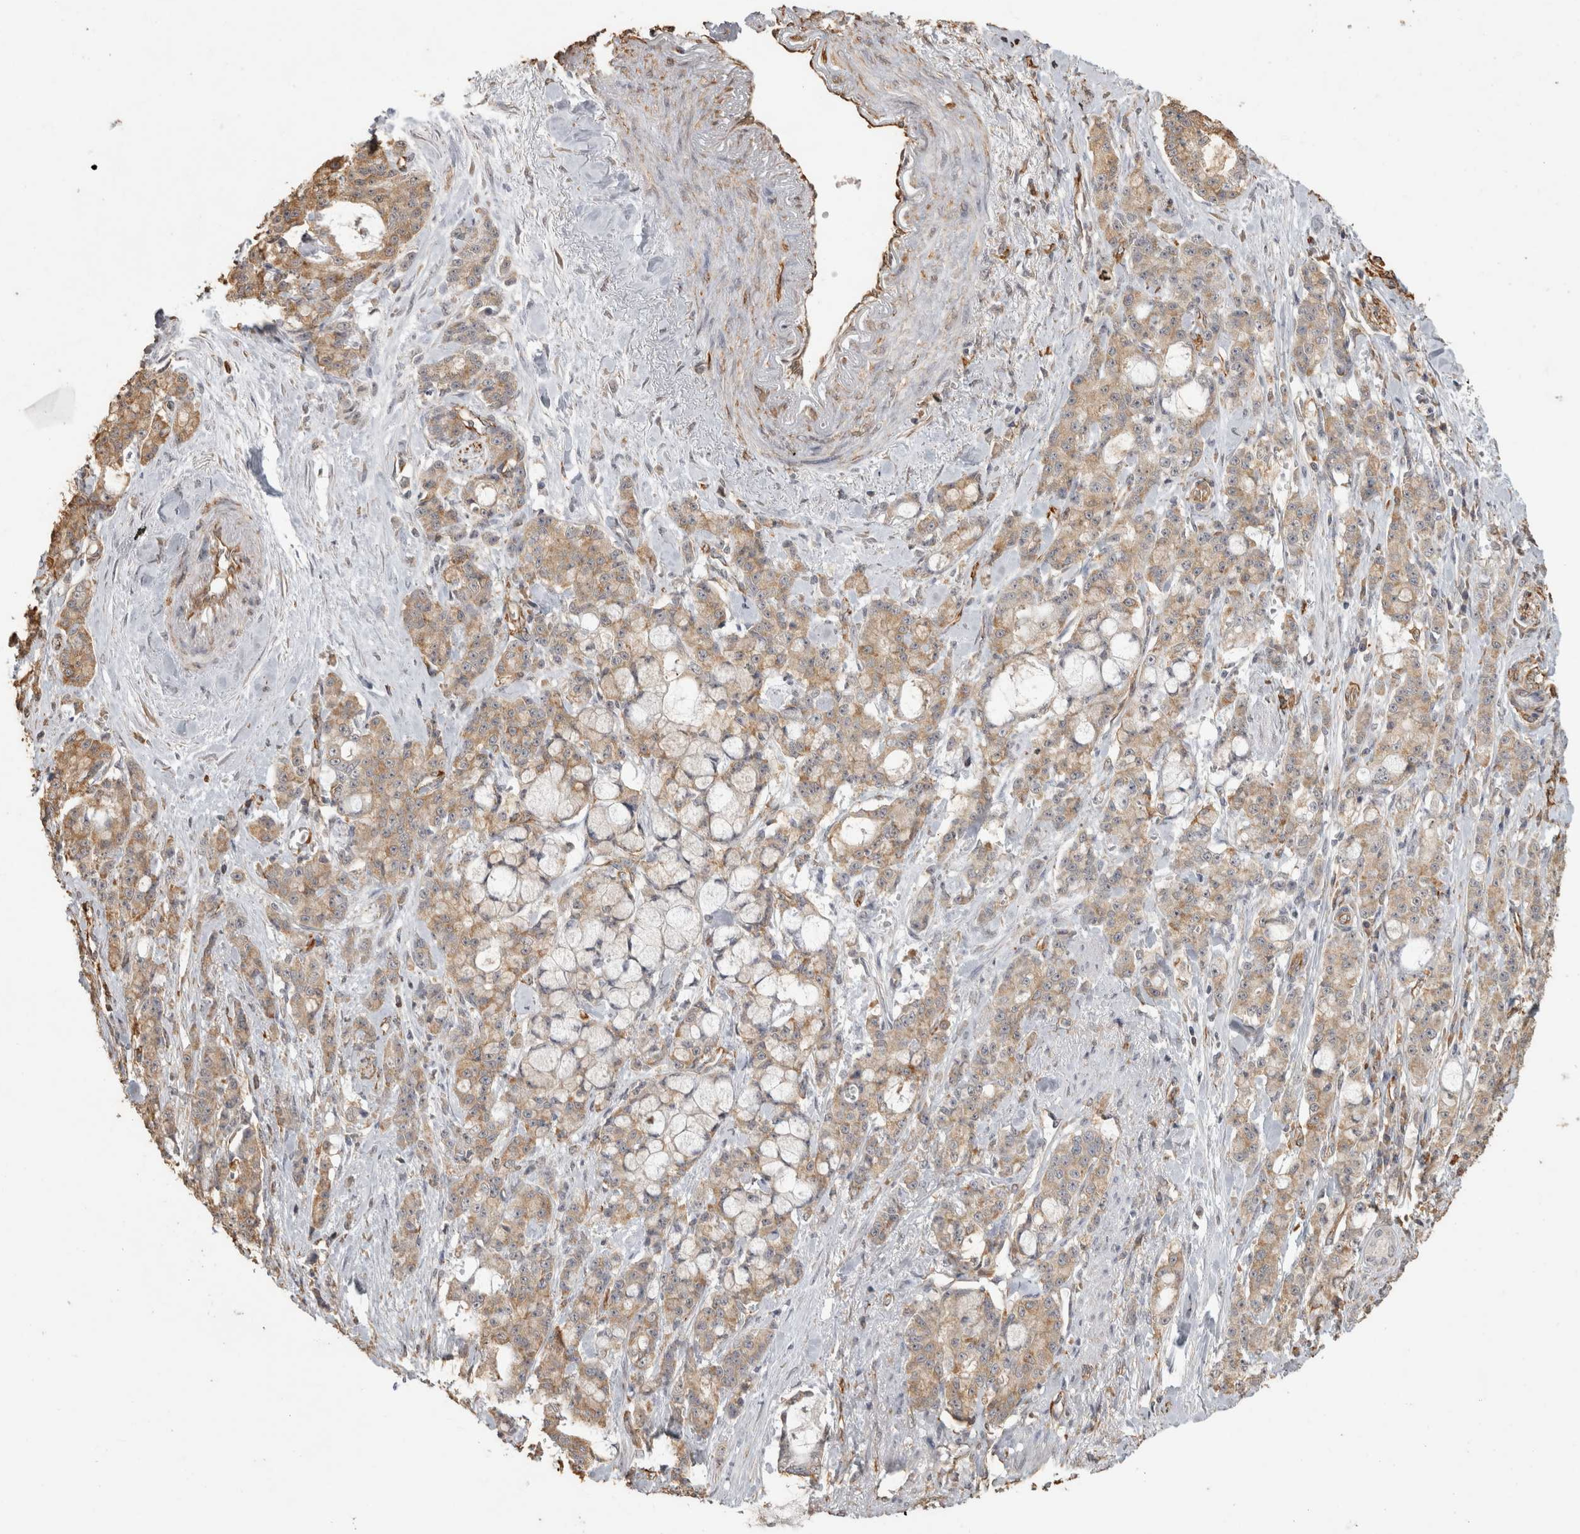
{"staining": {"intensity": "moderate", "quantity": "25%-75%", "location": "cytoplasmic/membranous"}, "tissue": "pancreatic cancer", "cell_type": "Tumor cells", "image_type": "cancer", "snomed": [{"axis": "morphology", "description": "Adenocarcinoma, NOS"}, {"axis": "topography", "description": "Pancreas"}], "caption": "Protein staining exhibits moderate cytoplasmic/membranous expression in about 25%-75% of tumor cells in pancreatic adenocarcinoma. Immunohistochemistry (ihc) stains the protein of interest in brown and the nuclei are stained blue.", "gene": "REPS2", "patient": {"sex": "female", "age": 73}}